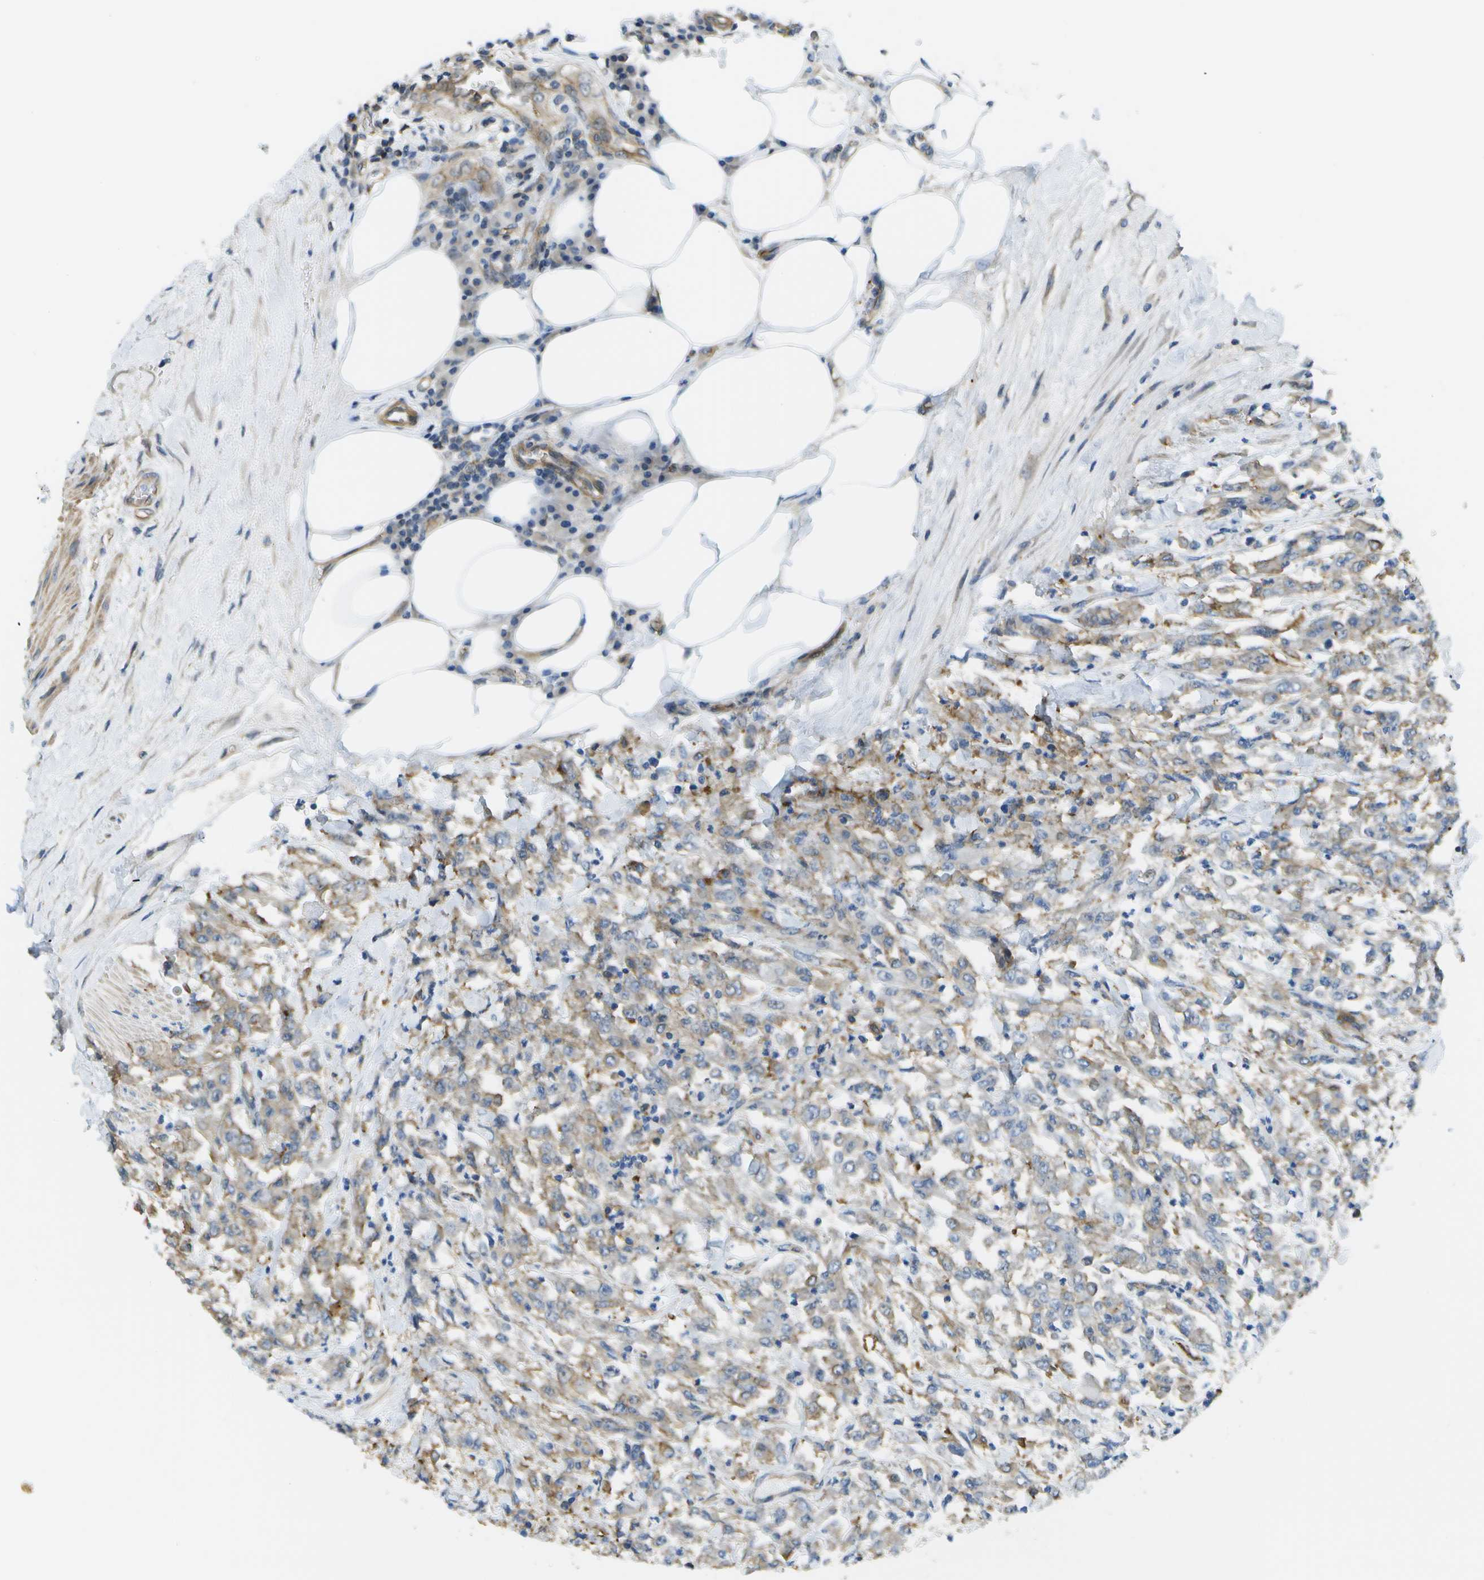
{"staining": {"intensity": "weak", "quantity": ">75%", "location": "cytoplasmic/membranous"}, "tissue": "urothelial cancer", "cell_type": "Tumor cells", "image_type": "cancer", "snomed": [{"axis": "morphology", "description": "Urothelial carcinoma, High grade"}, {"axis": "topography", "description": "Urinary bladder"}], "caption": "Urothelial cancer stained for a protein exhibits weak cytoplasmic/membranous positivity in tumor cells. The protein is stained brown, and the nuclei are stained in blue (DAB IHC with brightfield microscopy, high magnification).", "gene": "KIAA0040", "patient": {"sex": "male", "age": 46}}